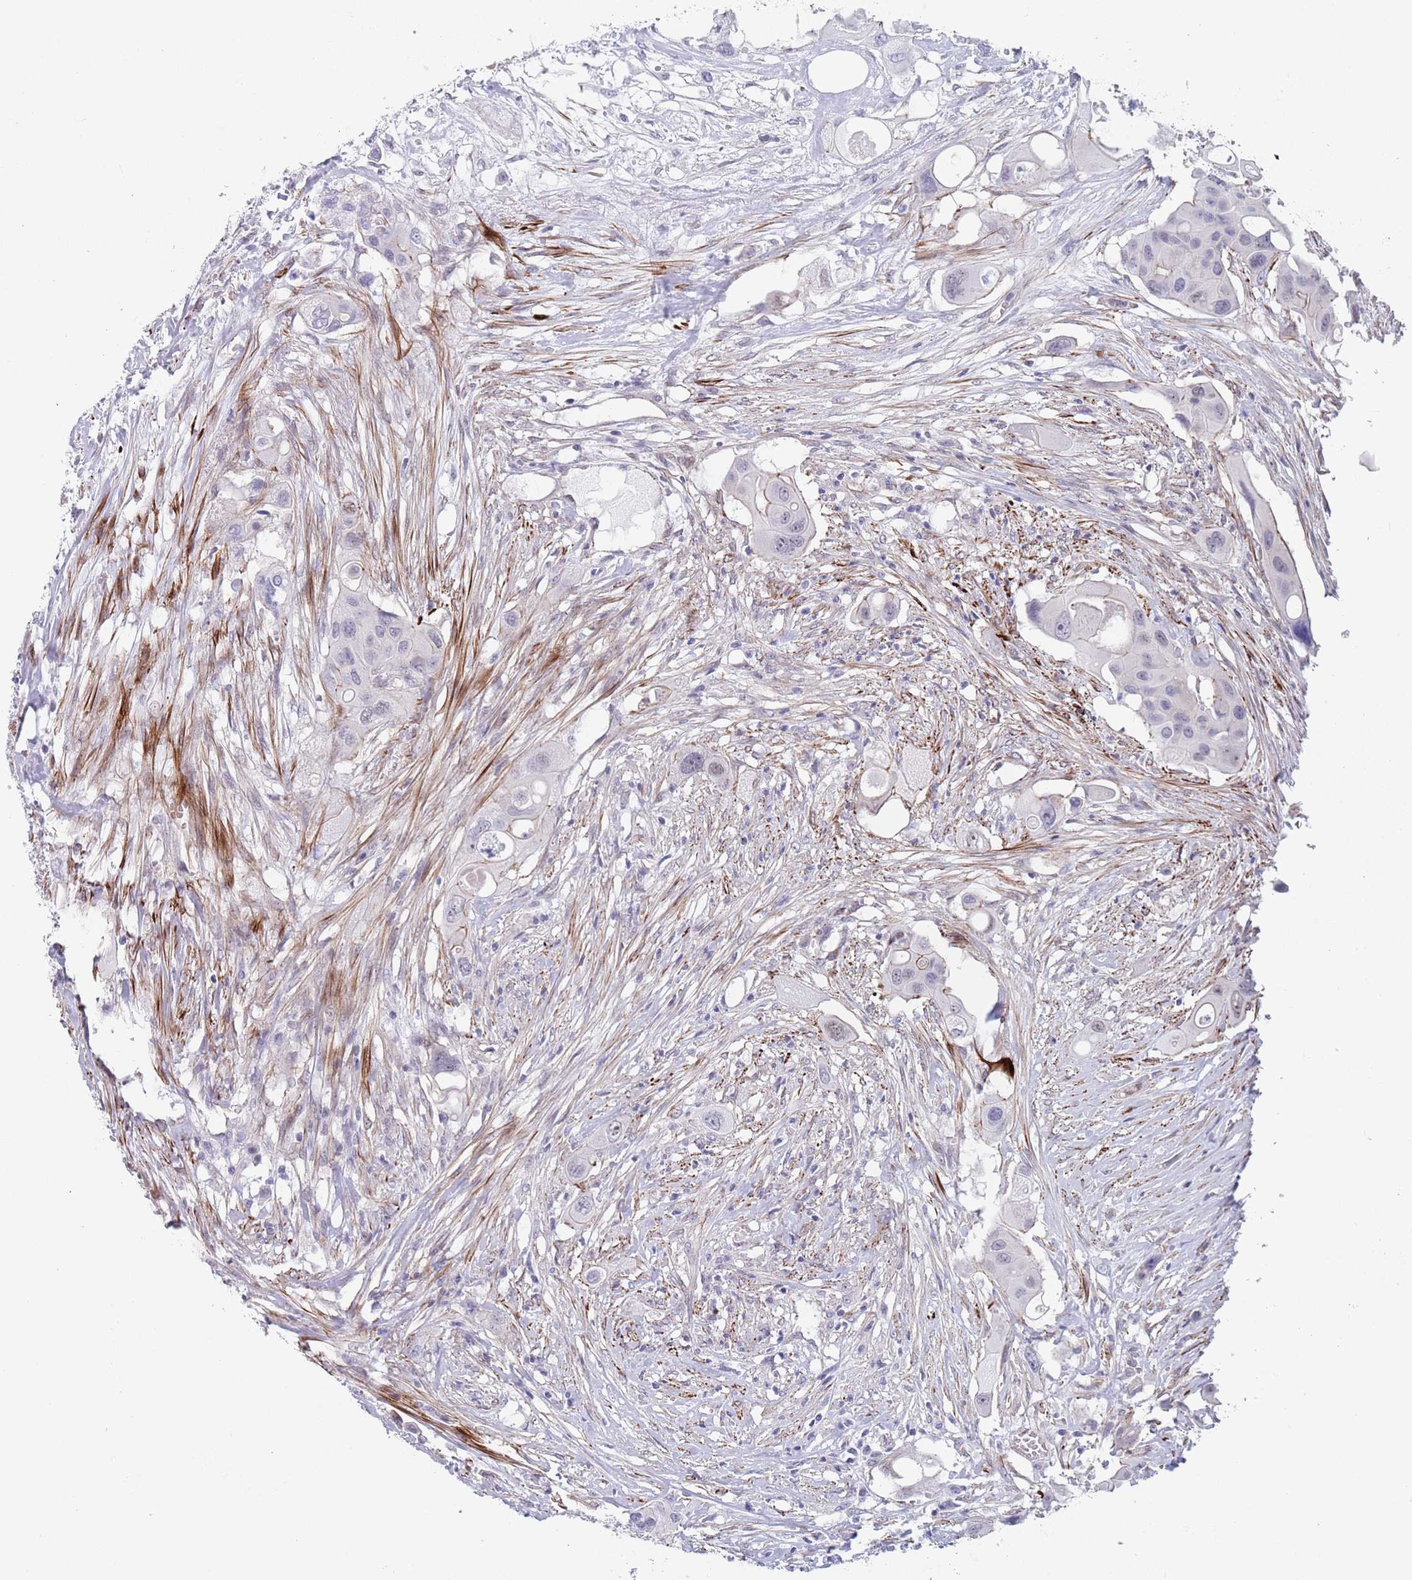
{"staining": {"intensity": "negative", "quantity": "none", "location": "none"}, "tissue": "colorectal cancer", "cell_type": "Tumor cells", "image_type": "cancer", "snomed": [{"axis": "morphology", "description": "Adenocarcinoma, NOS"}, {"axis": "topography", "description": "Colon"}], "caption": "IHC image of neoplastic tissue: adenocarcinoma (colorectal) stained with DAB shows no significant protein positivity in tumor cells.", "gene": "OR5A2", "patient": {"sex": "male", "age": 77}}